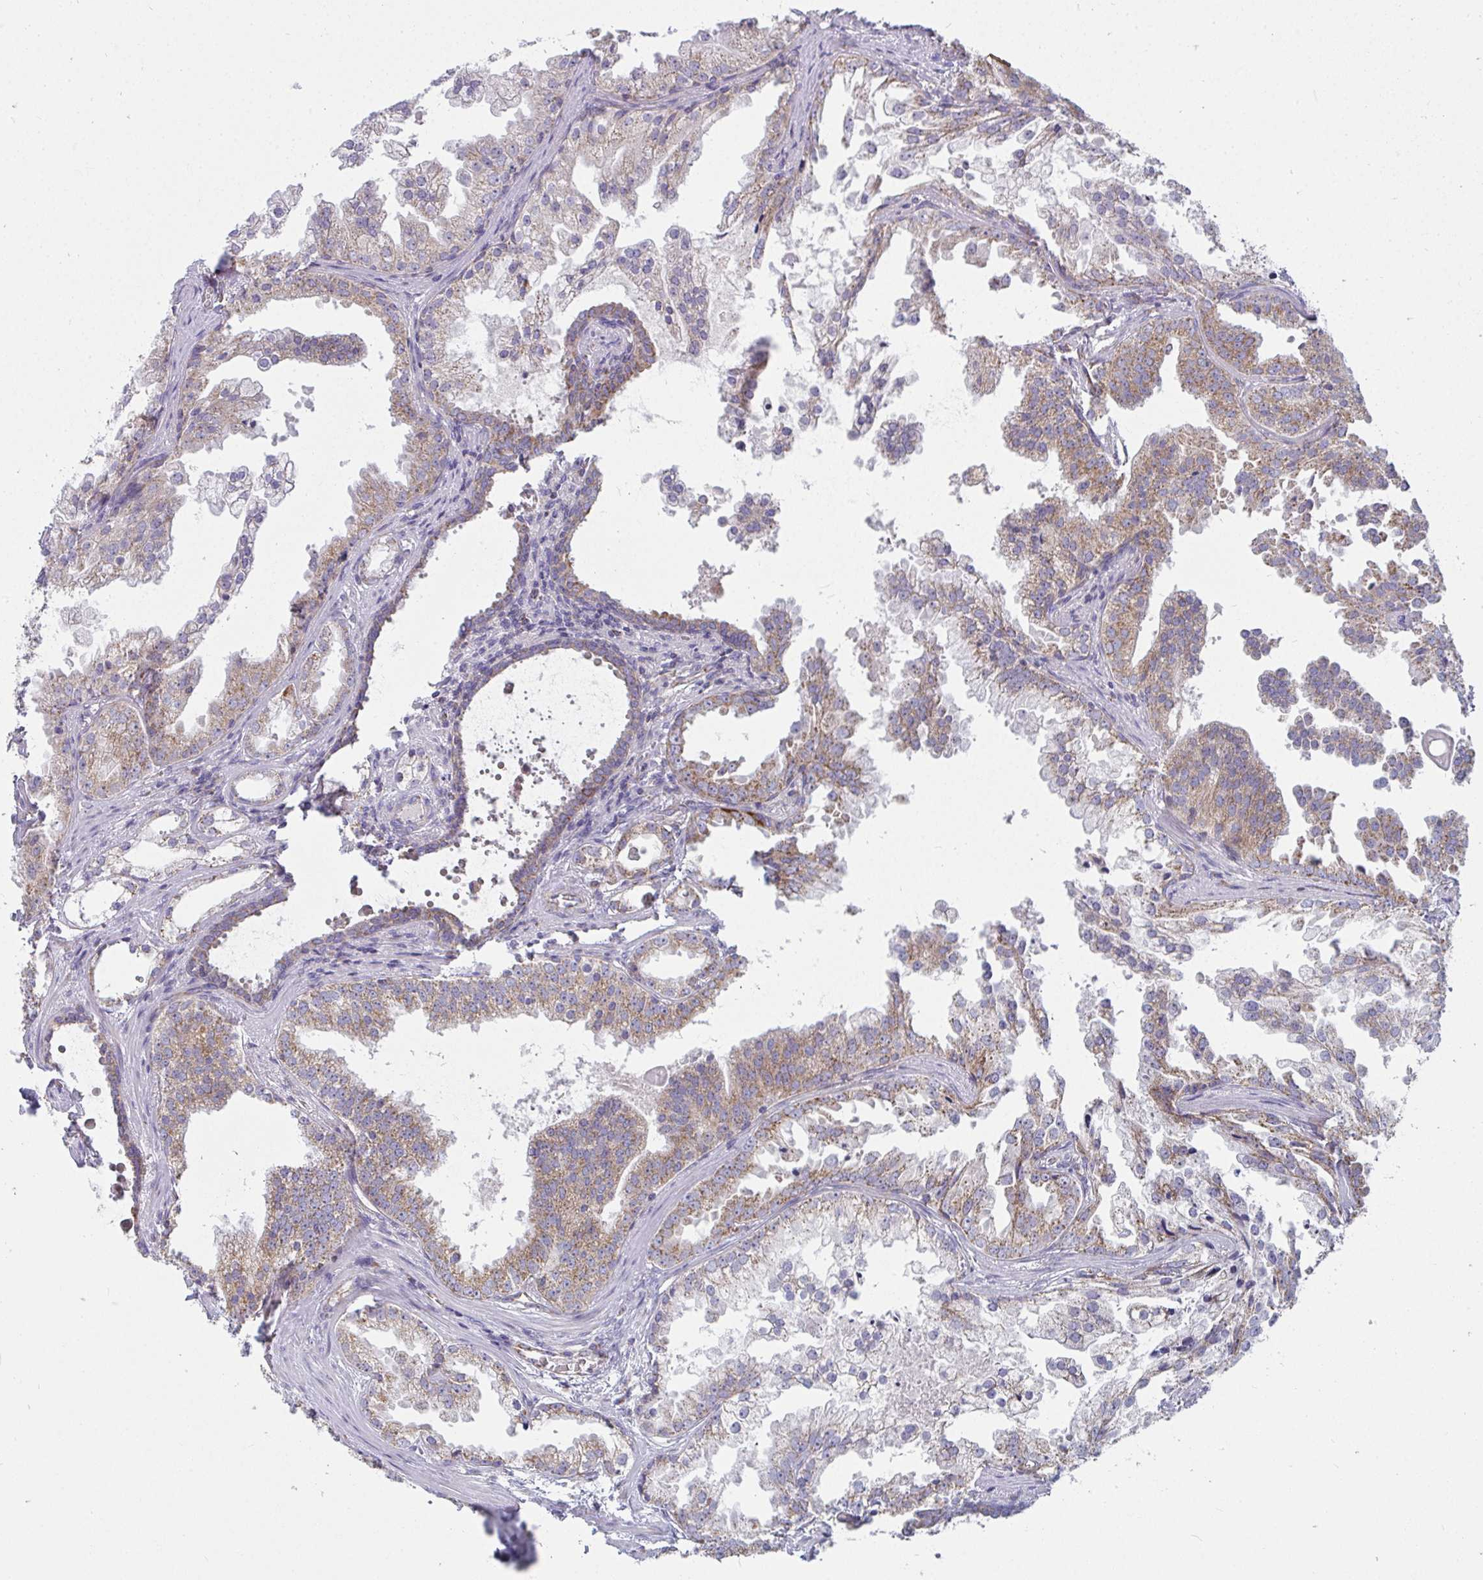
{"staining": {"intensity": "moderate", "quantity": "25%-75%", "location": "cytoplasmic/membranous"}, "tissue": "prostate cancer", "cell_type": "Tumor cells", "image_type": "cancer", "snomed": [{"axis": "morphology", "description": "Adenocarcinoma, Low grade"}, {"axis": "topography", "description": "Prostate"}], "caption": "IHC of human prostate cancer reveals medium levels of moderate cytoplasmic/membranous positivity in about 25%-75% of tumor cells.", "gene": "FAHD1", "patient": {"sex": "male", "age": 65}}